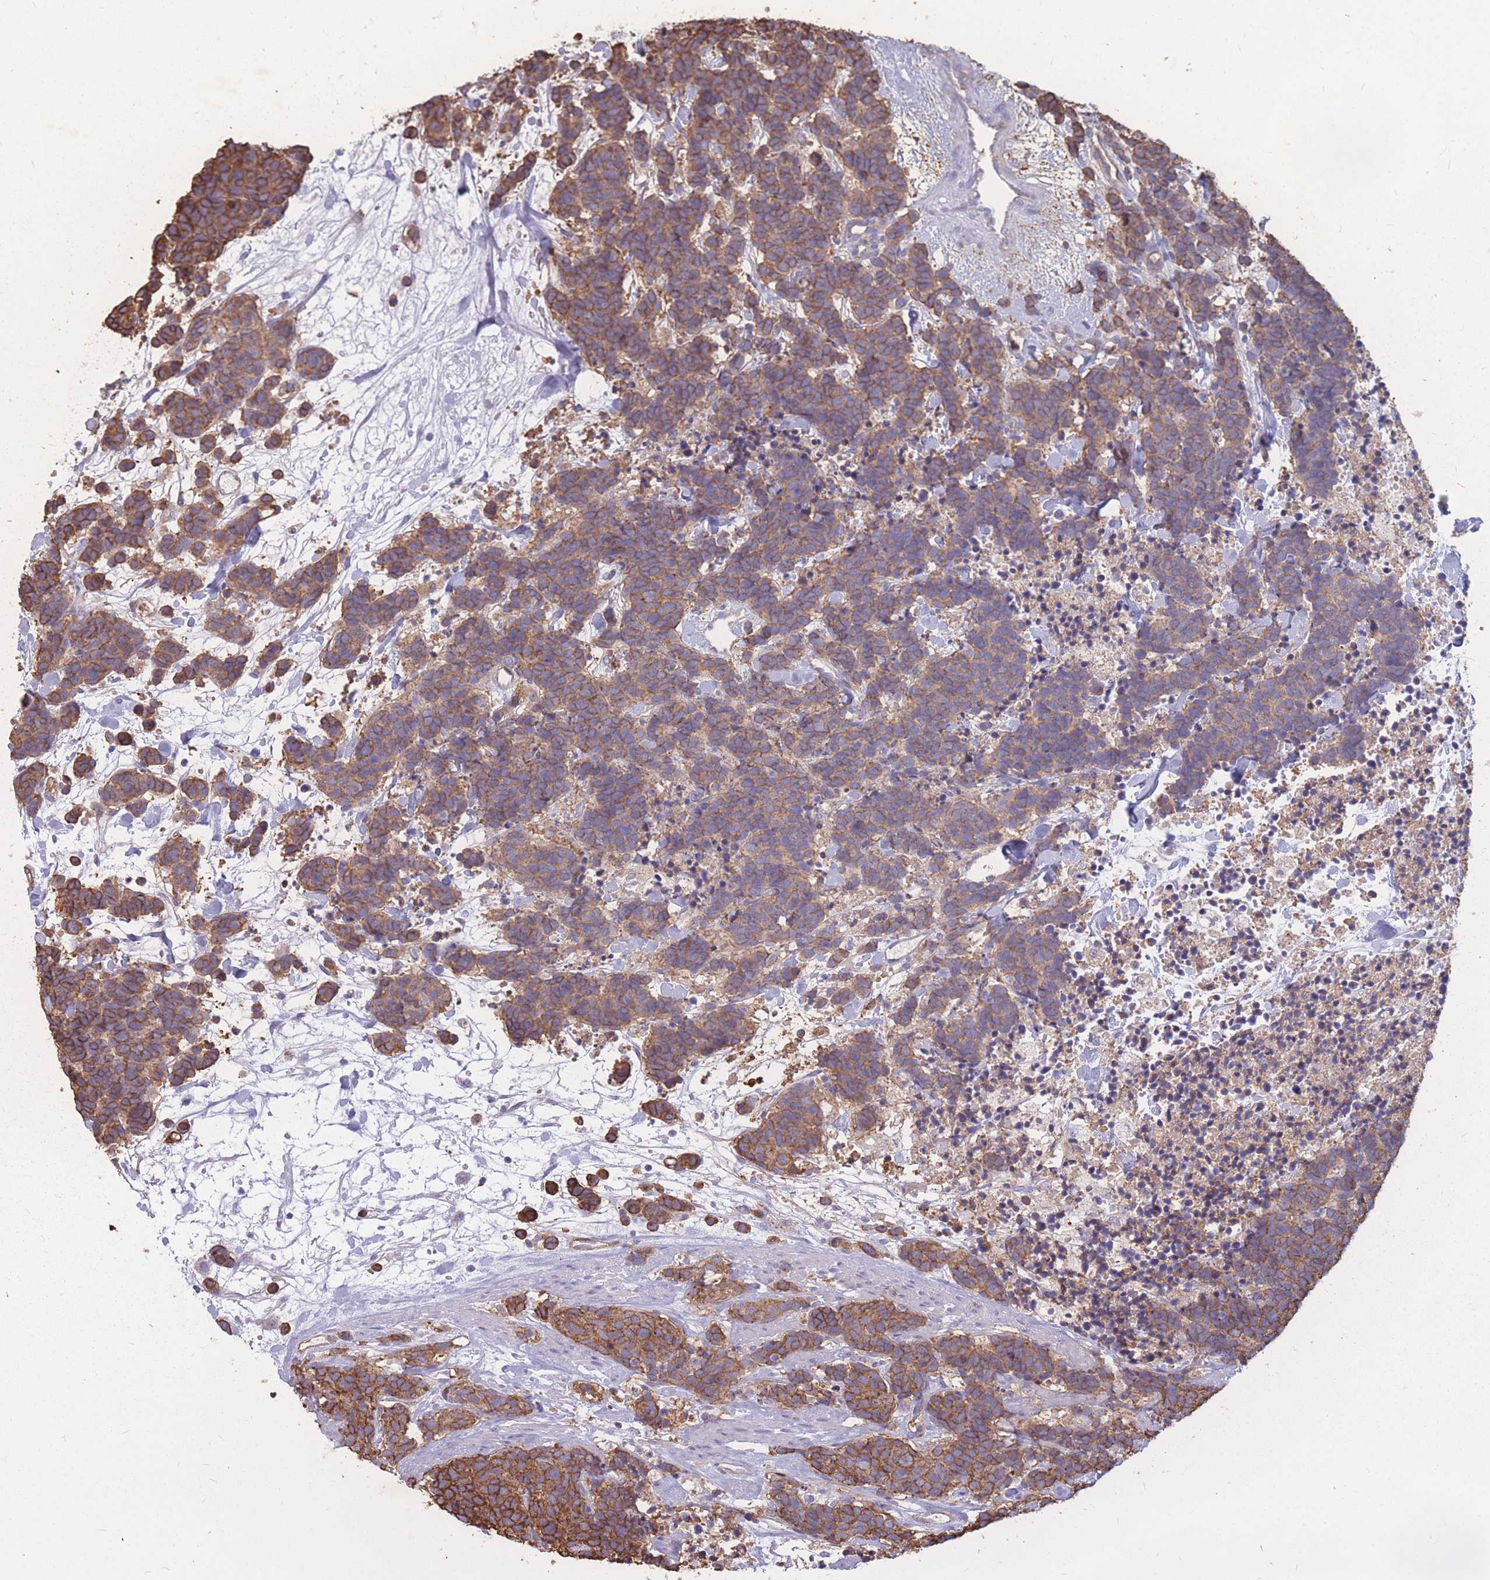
{"staining": {"intensity": "moderate", "quantity": ">75%", "location": "cytoplasmic/membranous"}, "tissue": "carcinoid", "cell_type": "Tumor cells", "image_type": "cancer", "snomed": [{"axis": "morphology", "description": "Carcinoma, NOS"}, {"axis": "morphology", "description": "Carcinoid, malignant, NOS"}, {"axis": "topography", "description": "Prostate"}], "caption": "Carcinoid stained for a protein (brown) displays moderate cytoplasmic/membranous positive staining in approximately >75% of tumor cells.", "gene": "GNA11", "patient": {"sex": "male", "age": 57}}